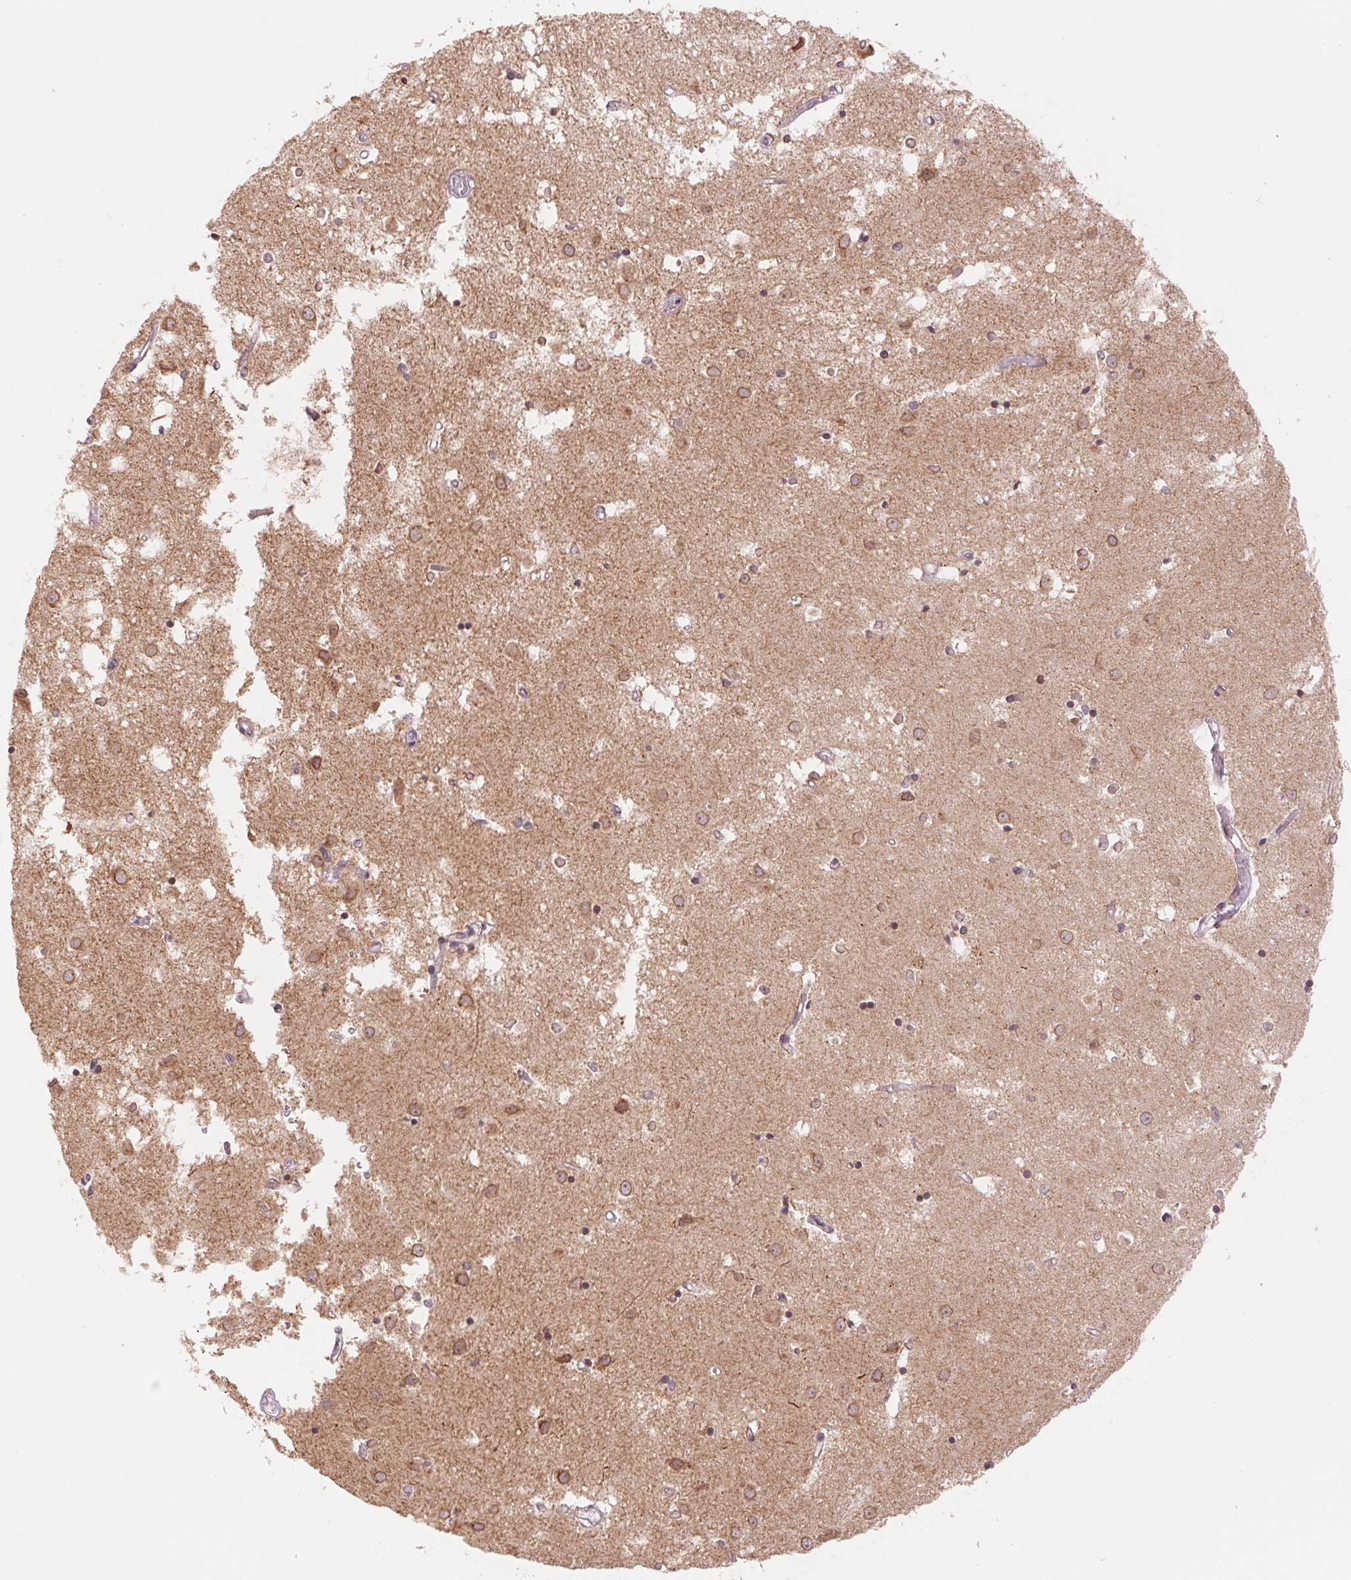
{"staining": {"intensity": "moderate", "quantity": ">75%", "location": "cytoplasmic/membranous"}, "tissue": "caudate", "cell_type": "Glial cells", "image_type": "normal", "snomed": [{"axis": "morphology", "description": "Normal tissue, NOS"}, {"axis": "topography", "description": "Lateral ventricle wall"}], "caption": "Unremarkable caudate was stained to show a protein in brown. There is medium levels of moderate cytoplasmic/membranous positivity in approximately >75% of glial cells.", "gene": "TECR", "patient": {"sex": "male", "age": 54}}